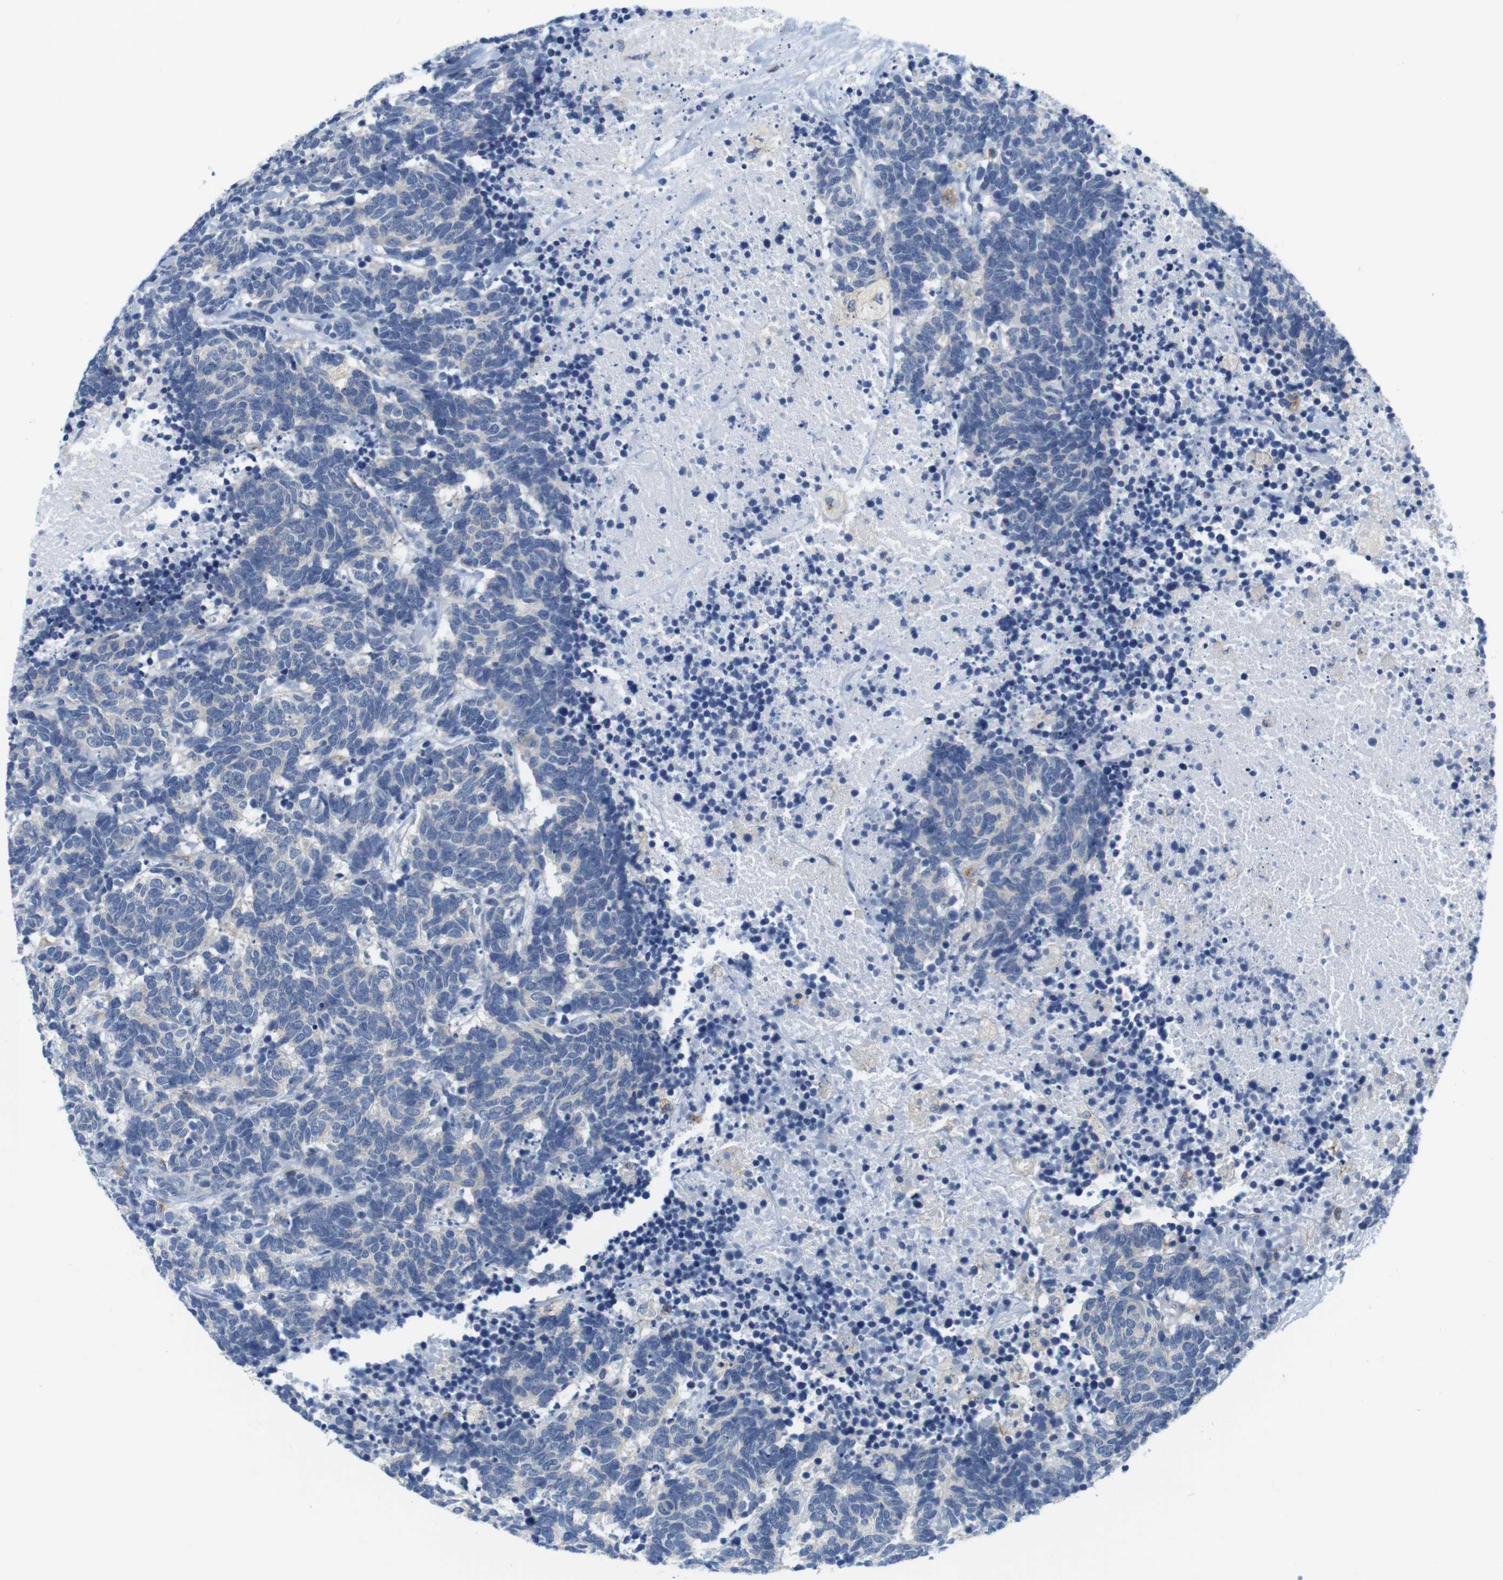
{"staining": {"intensity": "negative", "quantity": "none", "location": "none"}, "tissue": "carcinoid", "cell_type": "Tumor cells", "image_type": "cancer", "snomed": [{"axis": "morphology", "description": "Carcinoma, NOS"}, {"axis": "morphology", "description": "Carcinoid, malignant, NOS"}, {"axis": "topography", "description": "Urinary bladder"}], "caption": "Tumor cells show no significant protein expression in carcinoma.", "gene": "CNGA2", "patient": {"sex": "male", "age": 57}}